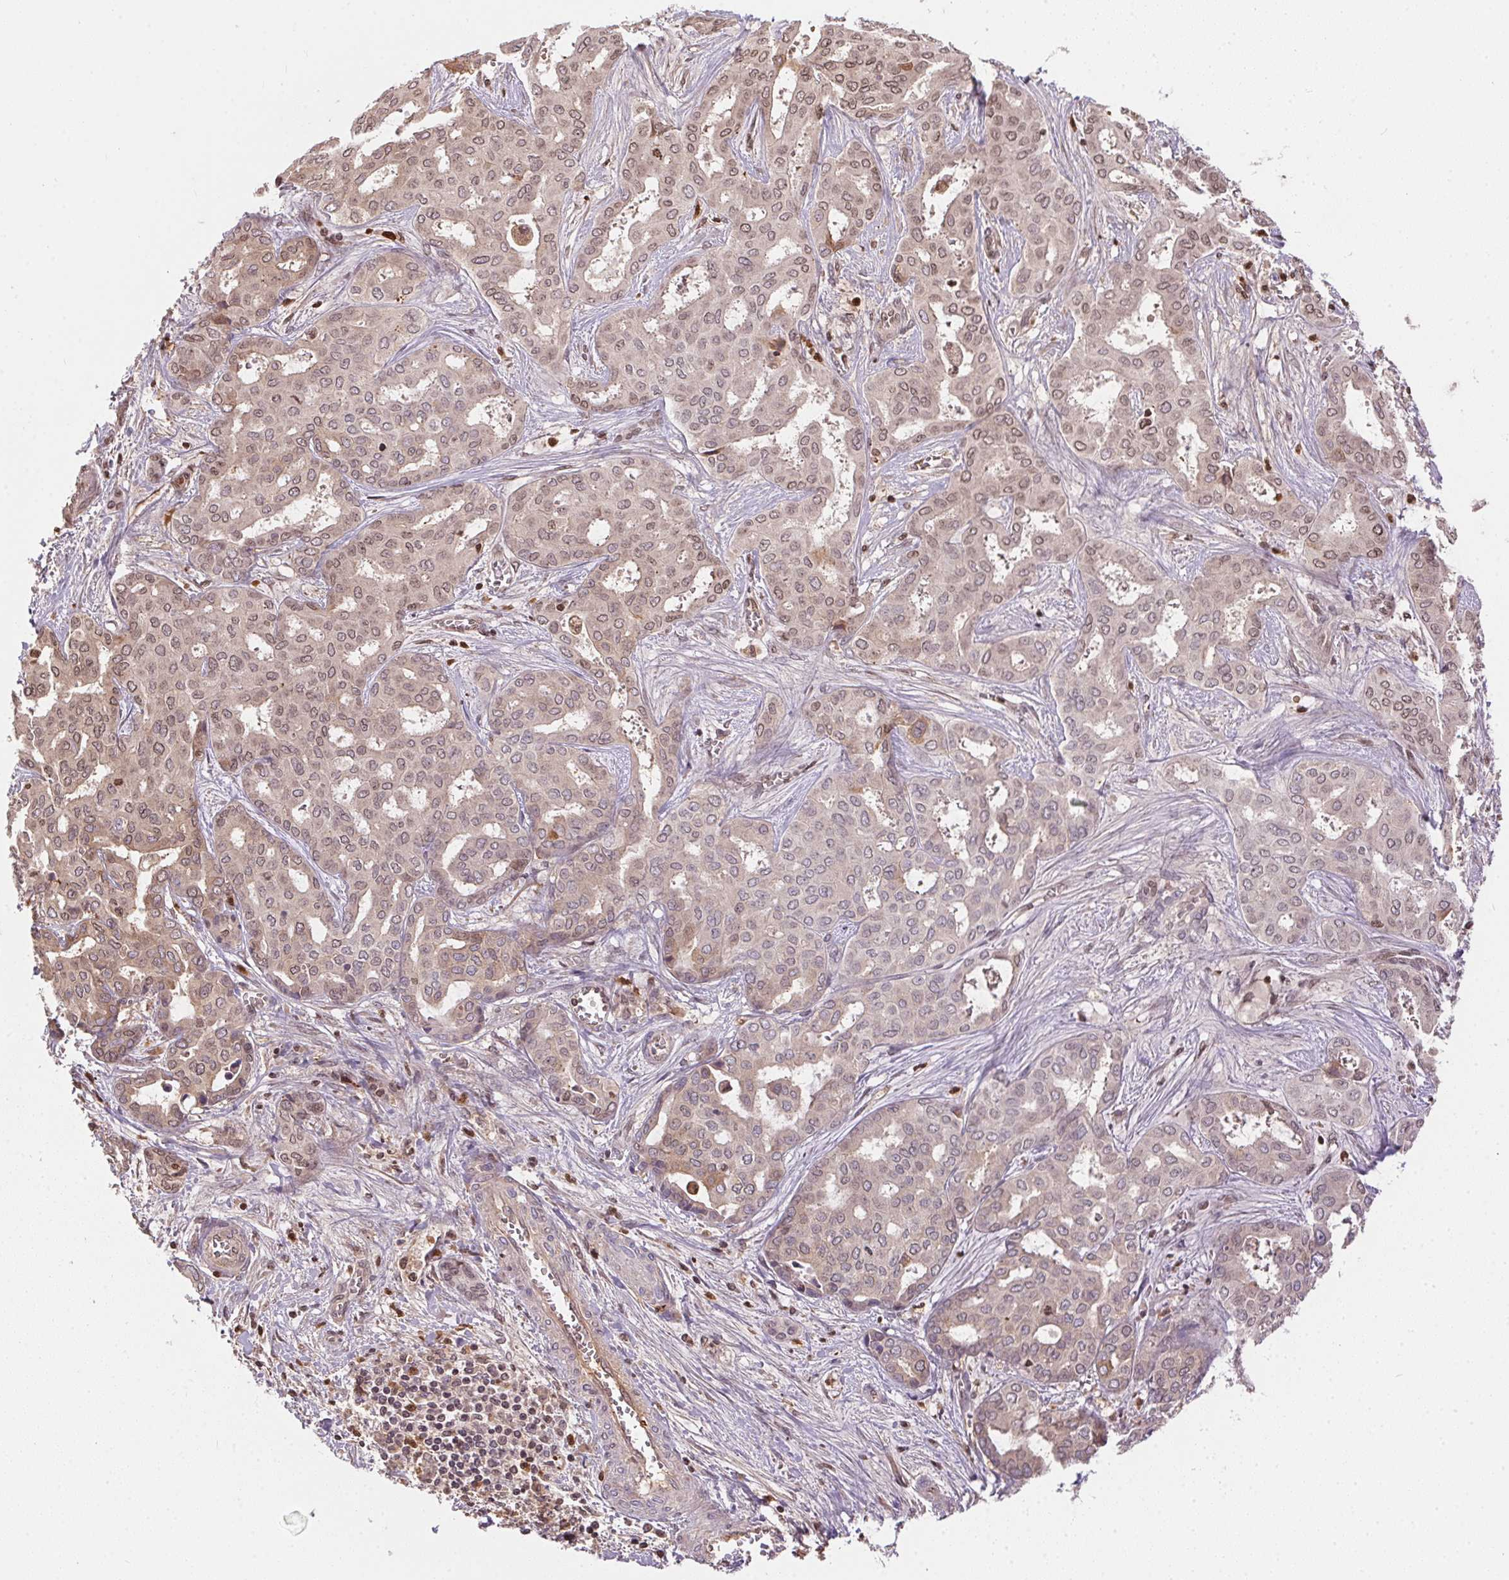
{"staining": {"intensity": "weak", "quantity": "<25%", "location": "nuclear"}, "tissue": "liver cancer", "cell_type": "Tumor cells", "image_type": "cancer", "snomed": [{"axis": "morphology", "description": "Cholangiocarcinoma"}, {"axis": "topography", "description": "Liver"}], "caption": "Immunohistochemistry (IHC) of liver cancer (cholangiocarcinoma) reveals no staining in tumor cells.", "gene": "ORM1", "patient": {"sex": "female", "age": 64}}